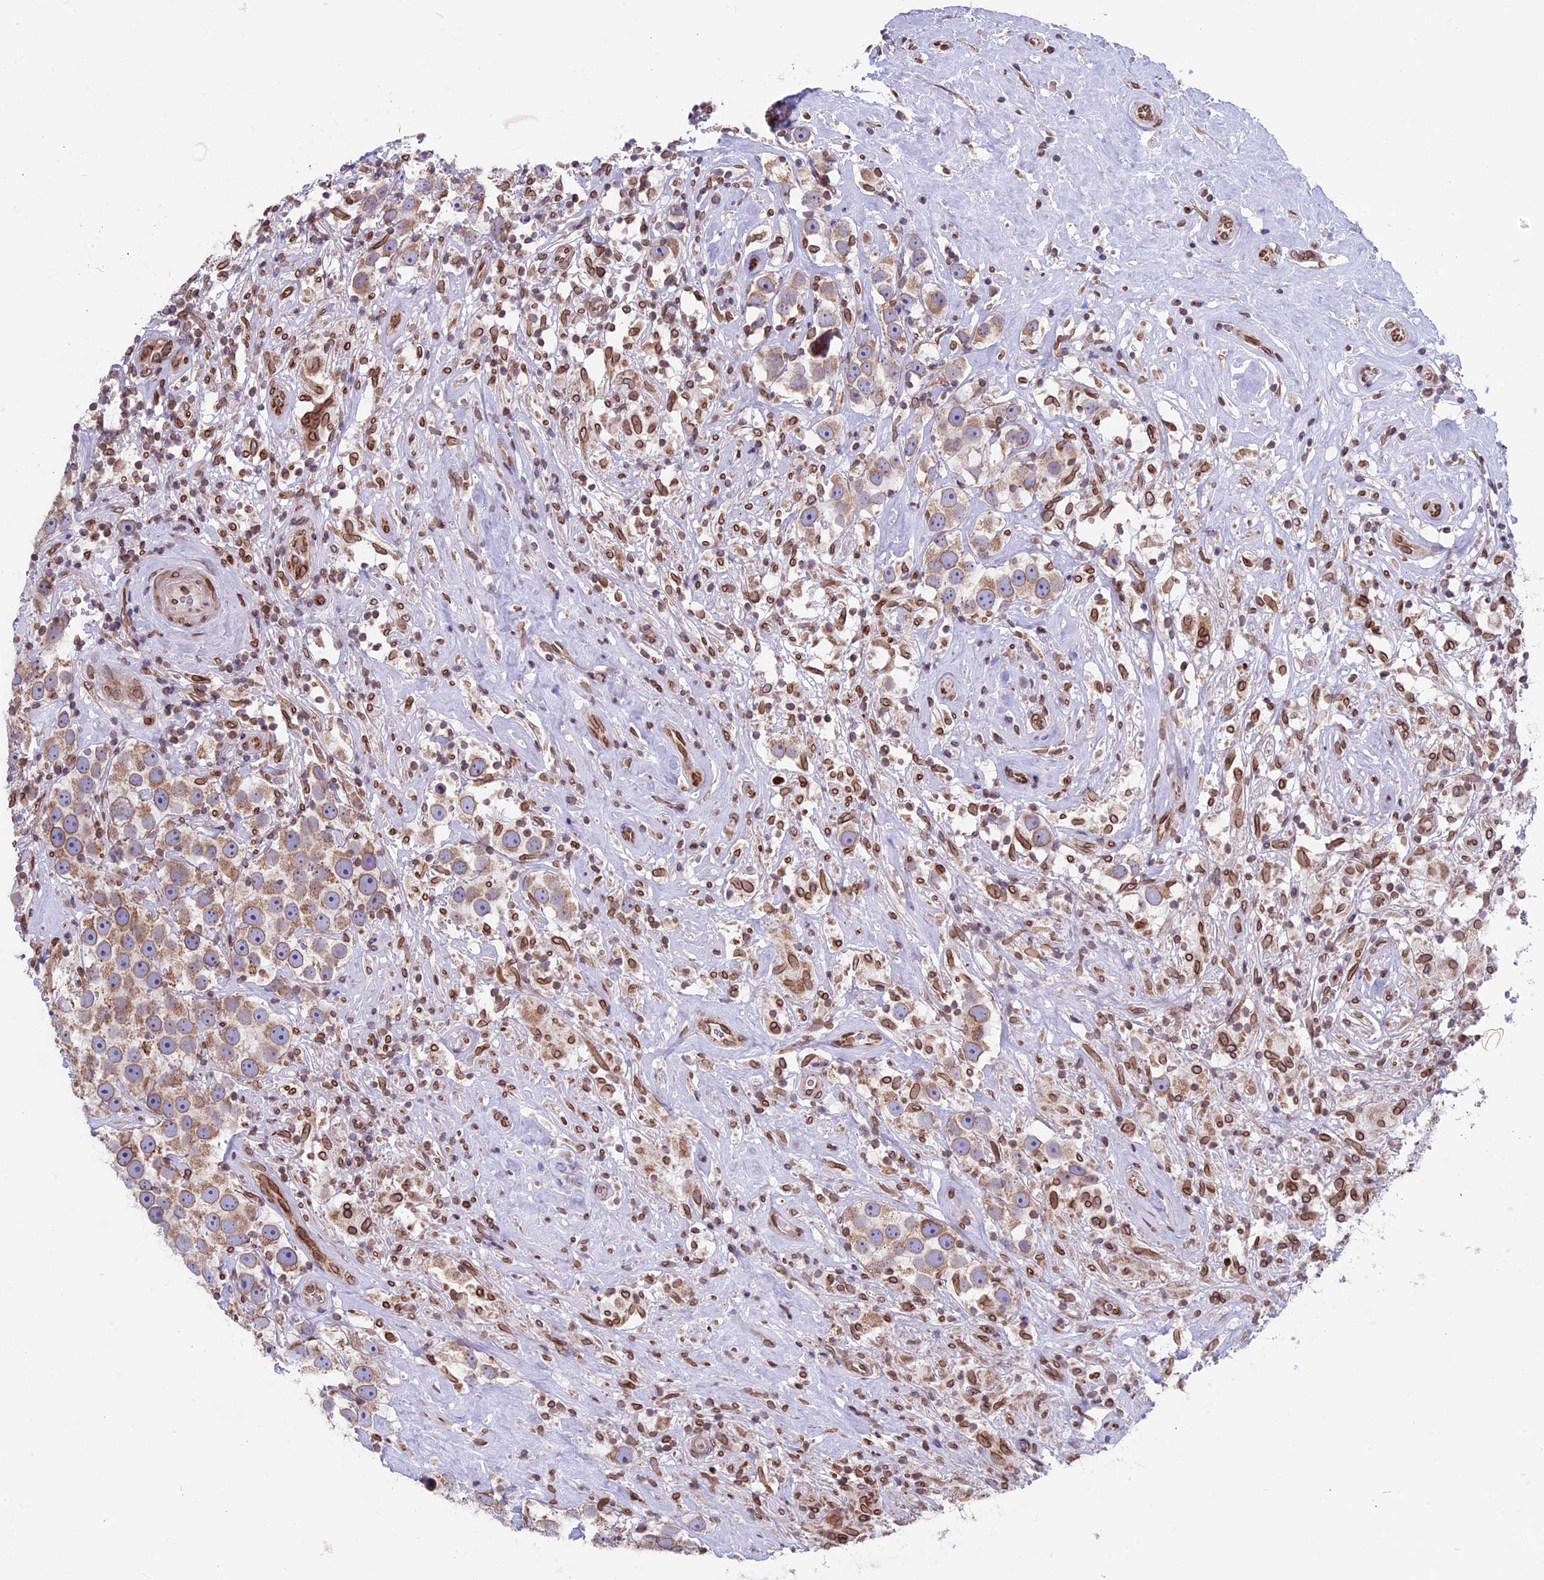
{"staining": {"intensity": "moderate", "quantity": ">75%", "location": "cytoplasmic/membranous,nuclear"}, "tissue": "testis cancer", "cell_type": "Tumor cells", "image_type": "cancer", "snomed": [{"axis": "morphology", "description": "Seminoma, NOS"}, {"axis": "topography", "description": "Testis"}], "caption": "The image shows a brown stain indicating the presence of a protein in the cytoplasmic/membranous and nuclear of tumor cells in seminoma (testis).", "gene": "PTCHD4", "patient": {"sex": "male", "age": 49}}